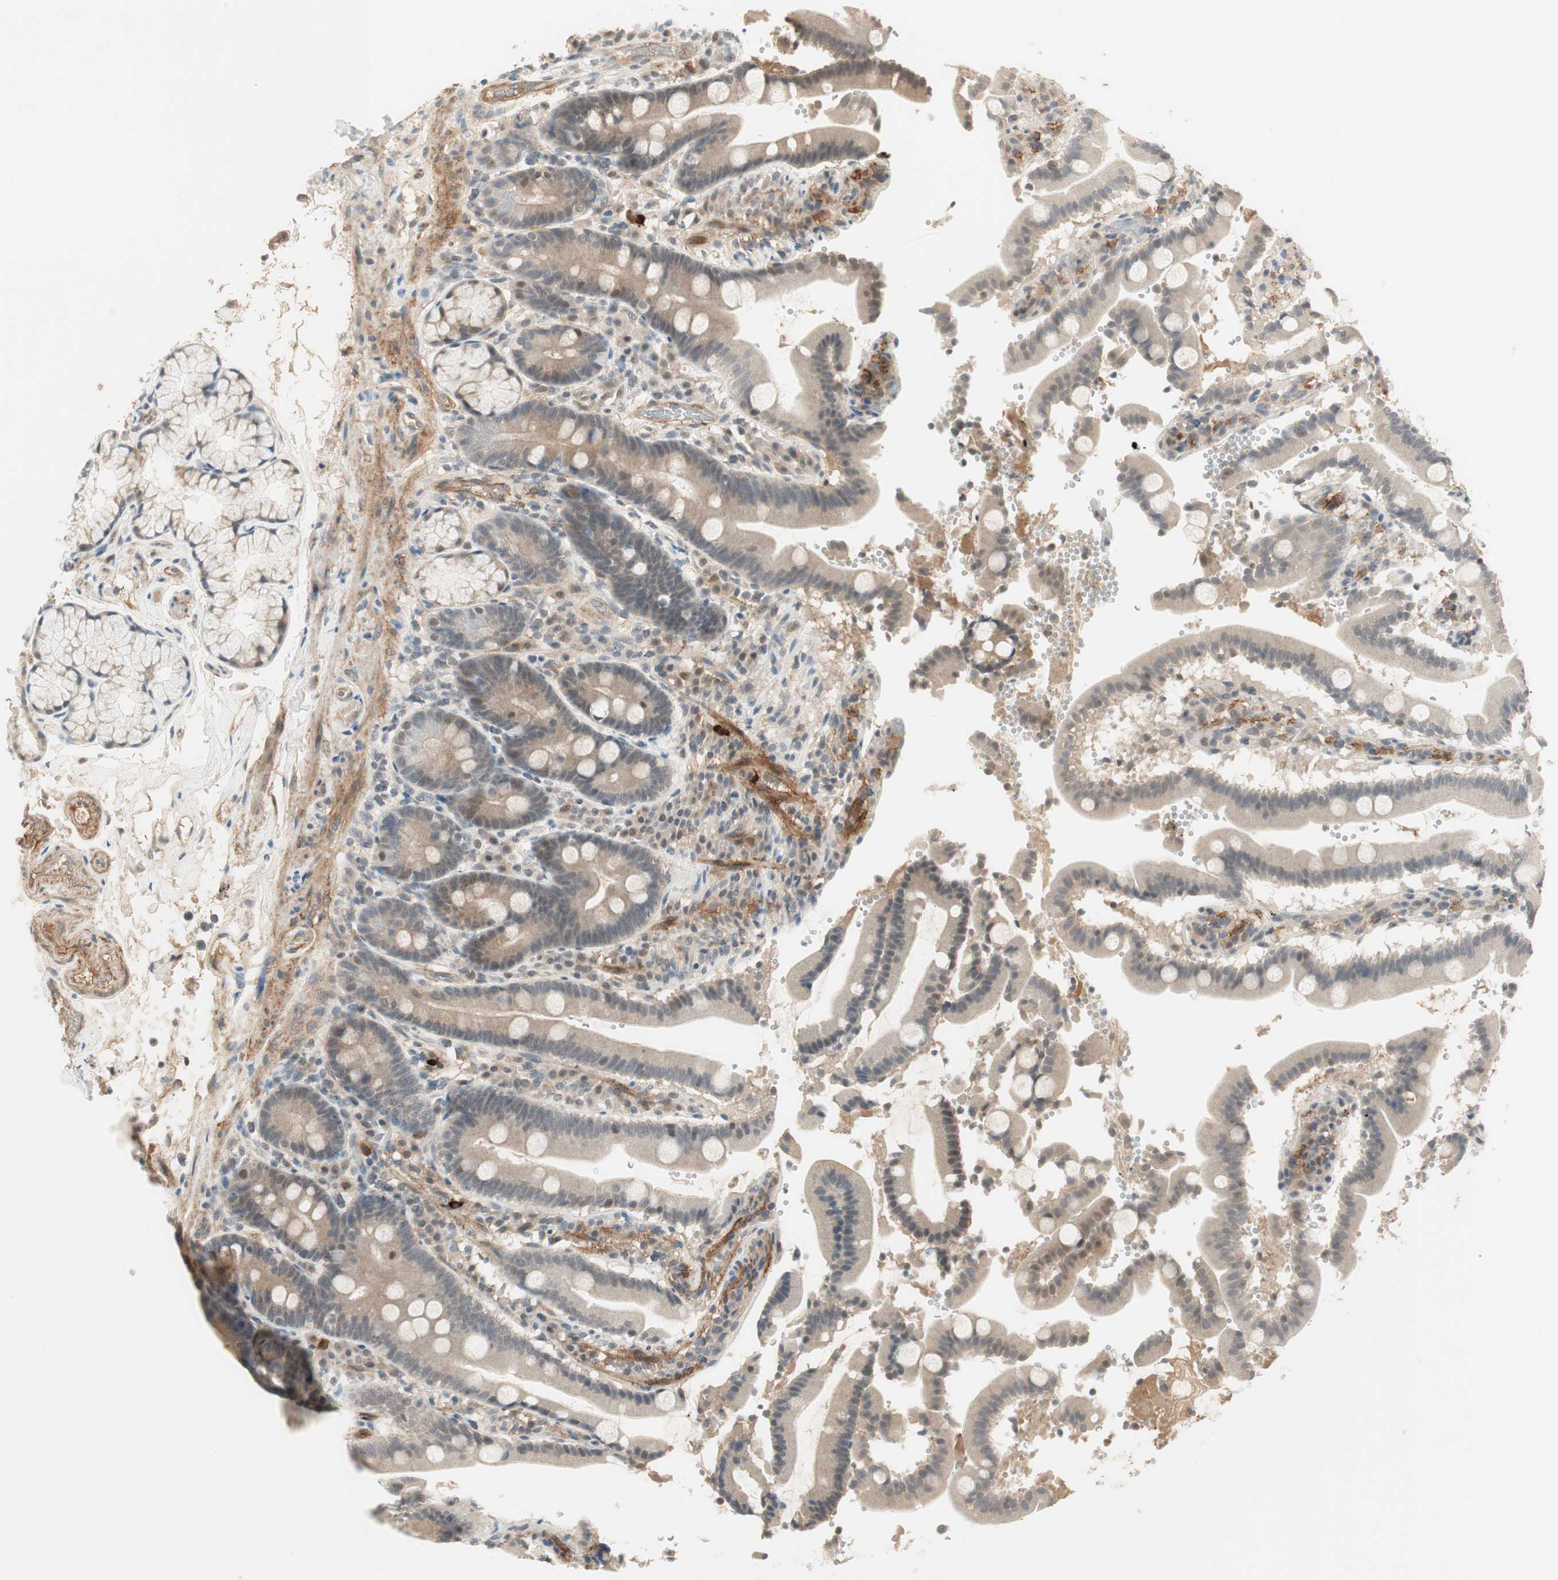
{"staining": {"intensity": "weak", "quantity": "25%-75%", "location": "cytoplasmic/membranous,nuclear"}, "tissue": "duodenum", "cell_type": "Glandular cells", "image_type": "normal", "snomed": [{"axis": "morphology", "description": "Normal tissue, NOS"}, {"axis": "topography", "description": "Small intestine, NOS"}], "caption": "This image demonstrates immunohistochemistry staining of benign duodenum, with low weak cytoplasmic/membranous,nuclear expression in approximately 25%-75% of glandular cells.", "gene": "RNGTT", "patient": {"sex": "female", "age": 71}}